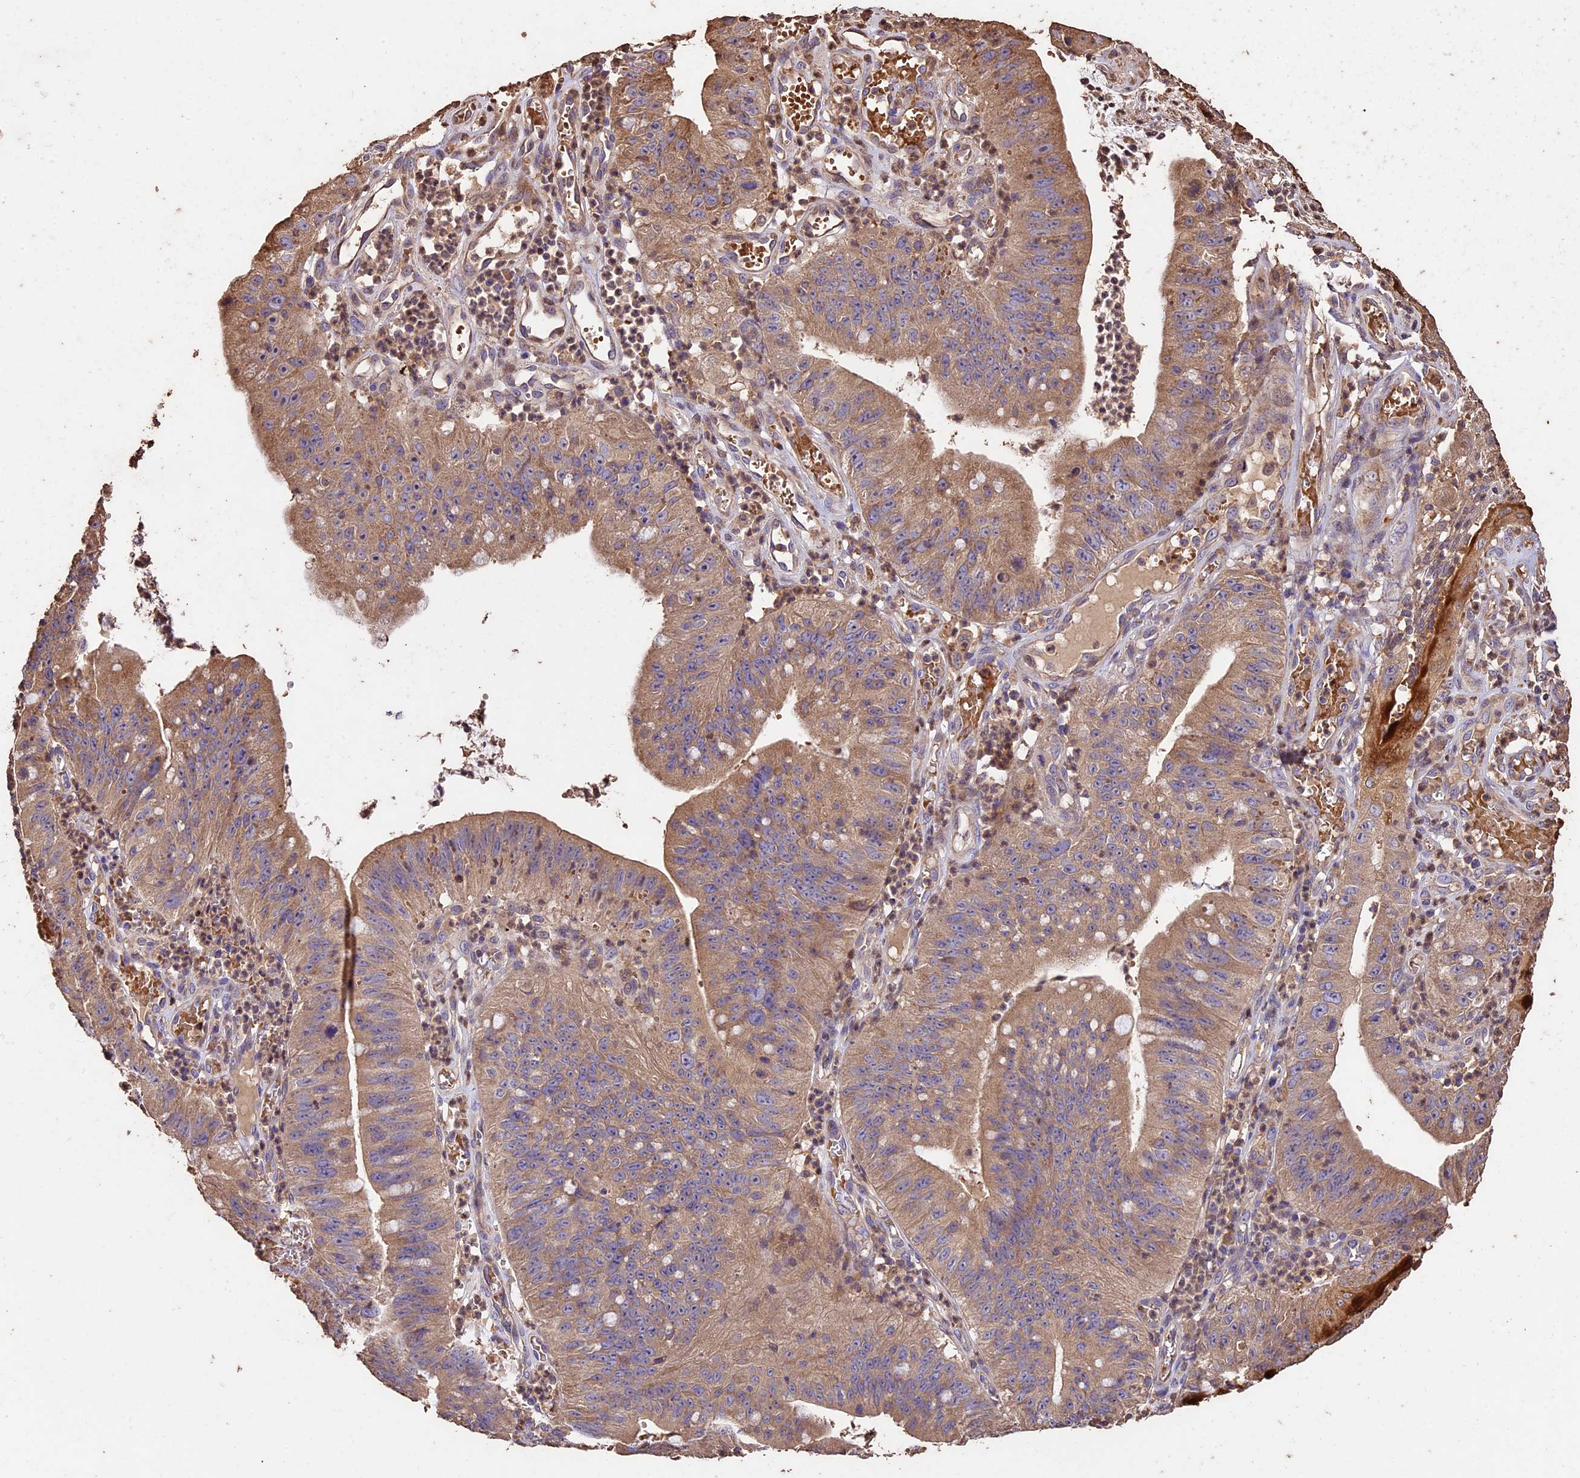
{"staining": {"intensity": "moderate", "quantity": ">75%", "location": "cytoplasmic/membranous"}, "tissue": "stomach cancer", "cell_type": "Tumor cells", "image_type": "cancer", "snomed": [{"axis": "morphology", "description": "Adenocarcinoma, NOS"}, {"axis": "topography", "description": "Stomach"}], "caption": "A brown stain shows moderate cytoplasmic/membranous staining of a protein in adenocarcinoma (stomach) tumor cells. (brown staining indicates protein expression, while blue staining denotes nuclei).", "gene": "CRLF1", "patient": {"sex": "male", "age": 59}}